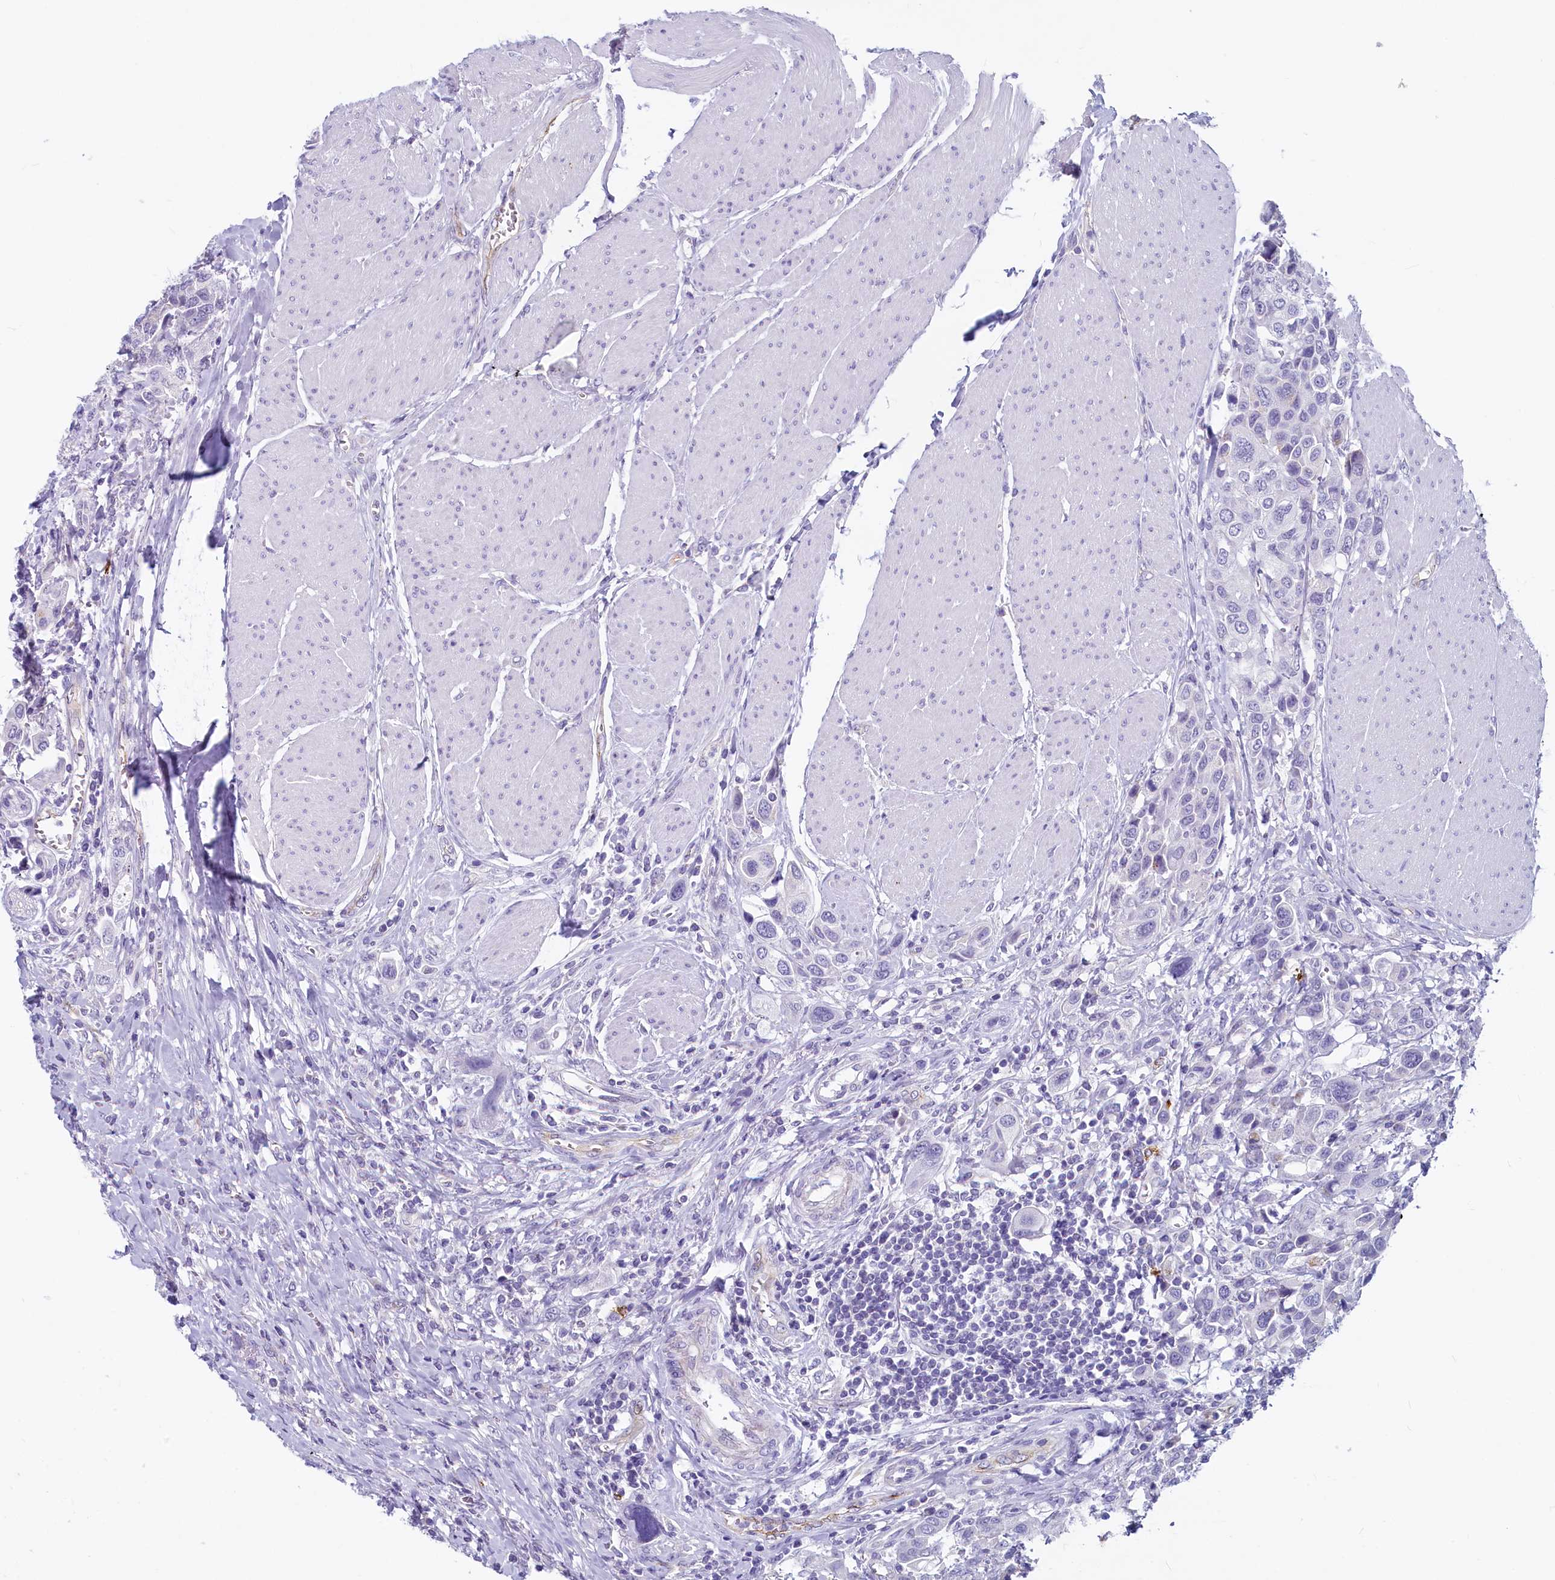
{"staining": {"intensity": "negative", "quantity": "none", "location": "none"}, "tissue": "urothelial cancer", "cell_type": "Tumor cells", "image_type": "cancer", "snomed": [{"axis": "morphology", "description": "Urothelial carcinoma, High grade"}, {"axis": "topography", "description": "Urinary bladder"}], "caption": "This micrograph is of urothelial cancer stained with IHC to label a protein in brown with the nuclei are counter-stained blue. There is no expression in tumor cells.", "gene": "INSC", "patient": {"sex": "male", "age": 50}}